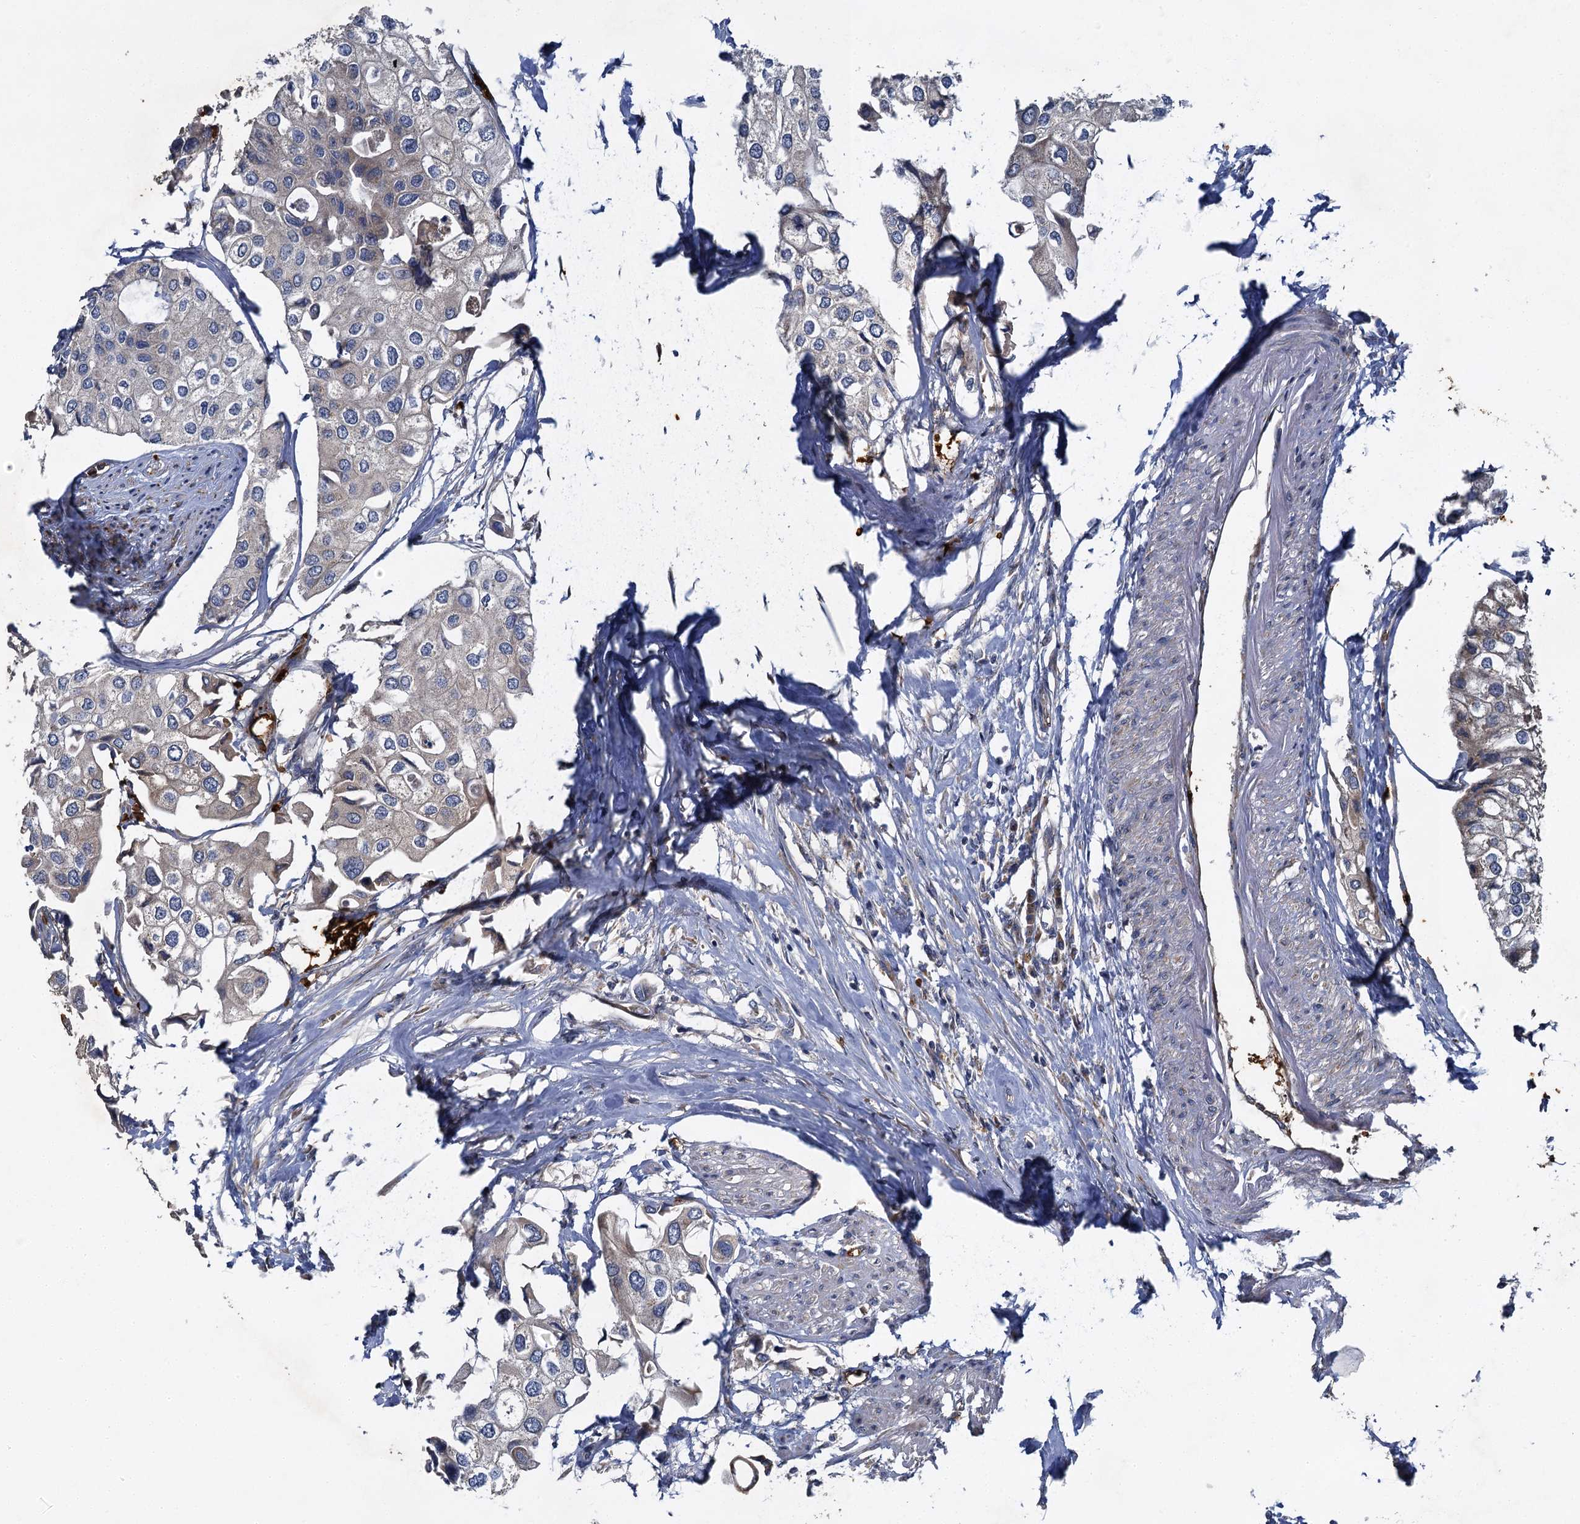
{"staining": {"intensity": "negative", "quantity": "none", "location": "none"}, "tissue": "urothelial cancer", "cell_type": "Tumor cells", "image_type": "cancer", "snomed": [{"axis": "morphology", "description": "Urothelial carcinoma, High grade"}, {"axis": "topography", "description": "Urinary bladder"}], "caption": "High power microscopy photomicrograph of an immunohistochemistry (IHC) image of urothelial carcinoma (high-grade), revealing no significant positivity in tumor cells.", "gene": "BCS1L", "patient": {"sex": "male", "age": 64}}